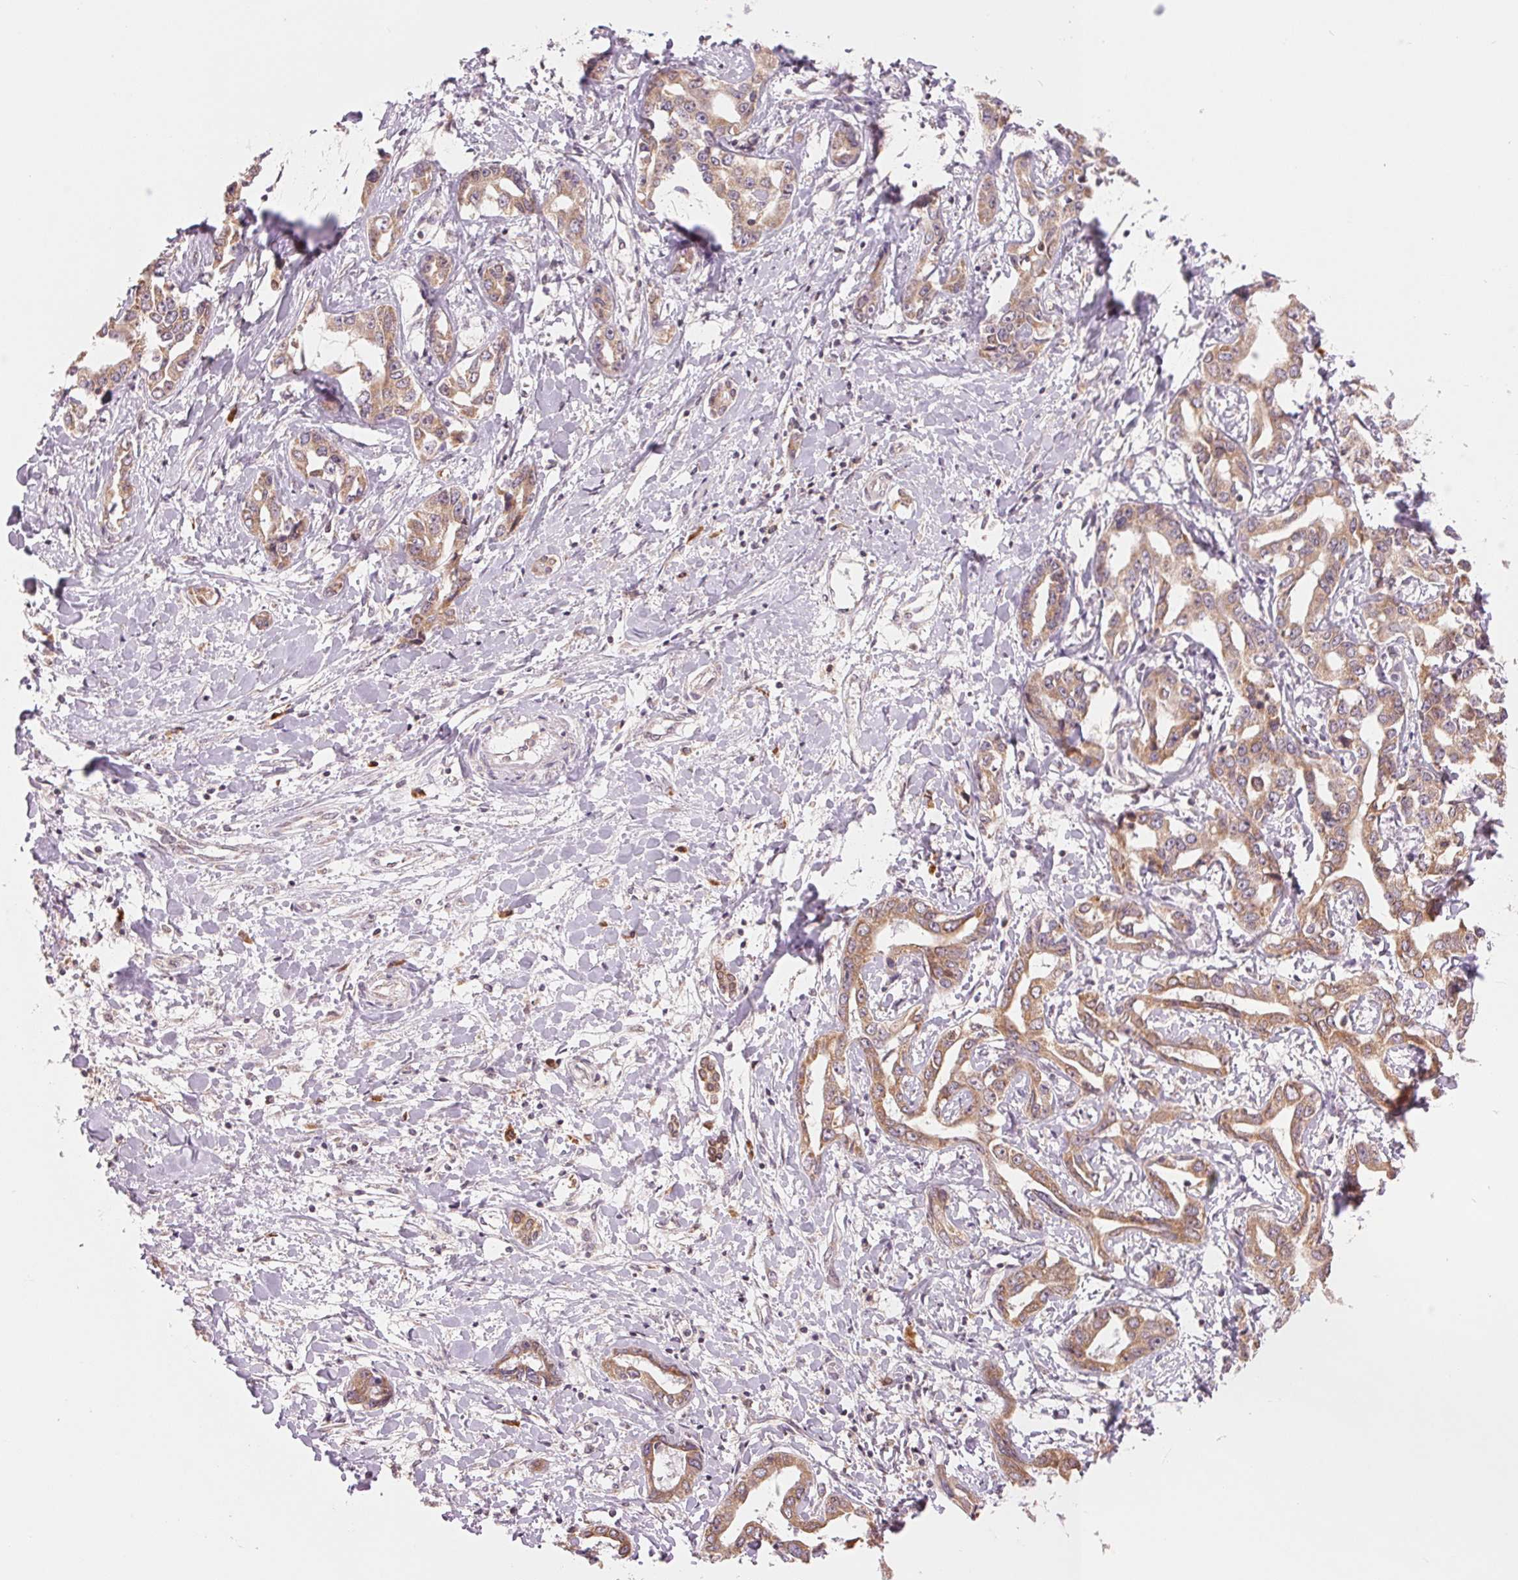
{"staining": {"intensity": "weak", "quantity": ">75%", "location": "cytoplasmic/membranous"}, "tissue": "liver cancer", "cell_type": "Tumor cells", "image_type": "cancer", "snomed": [{"axis": "morphology", "description": "Cholangiocarcinoma"}, {"axis": "topography", "description": "Liver"}], "caption": "Immunohistochemical staining of liver cholangiocarcinoma shows weak cytoplasmic/membranous protein expression in approximately >75% of tumor cells.", "gene": "TECR", "patient": {"sex": "male", "age": 59}}